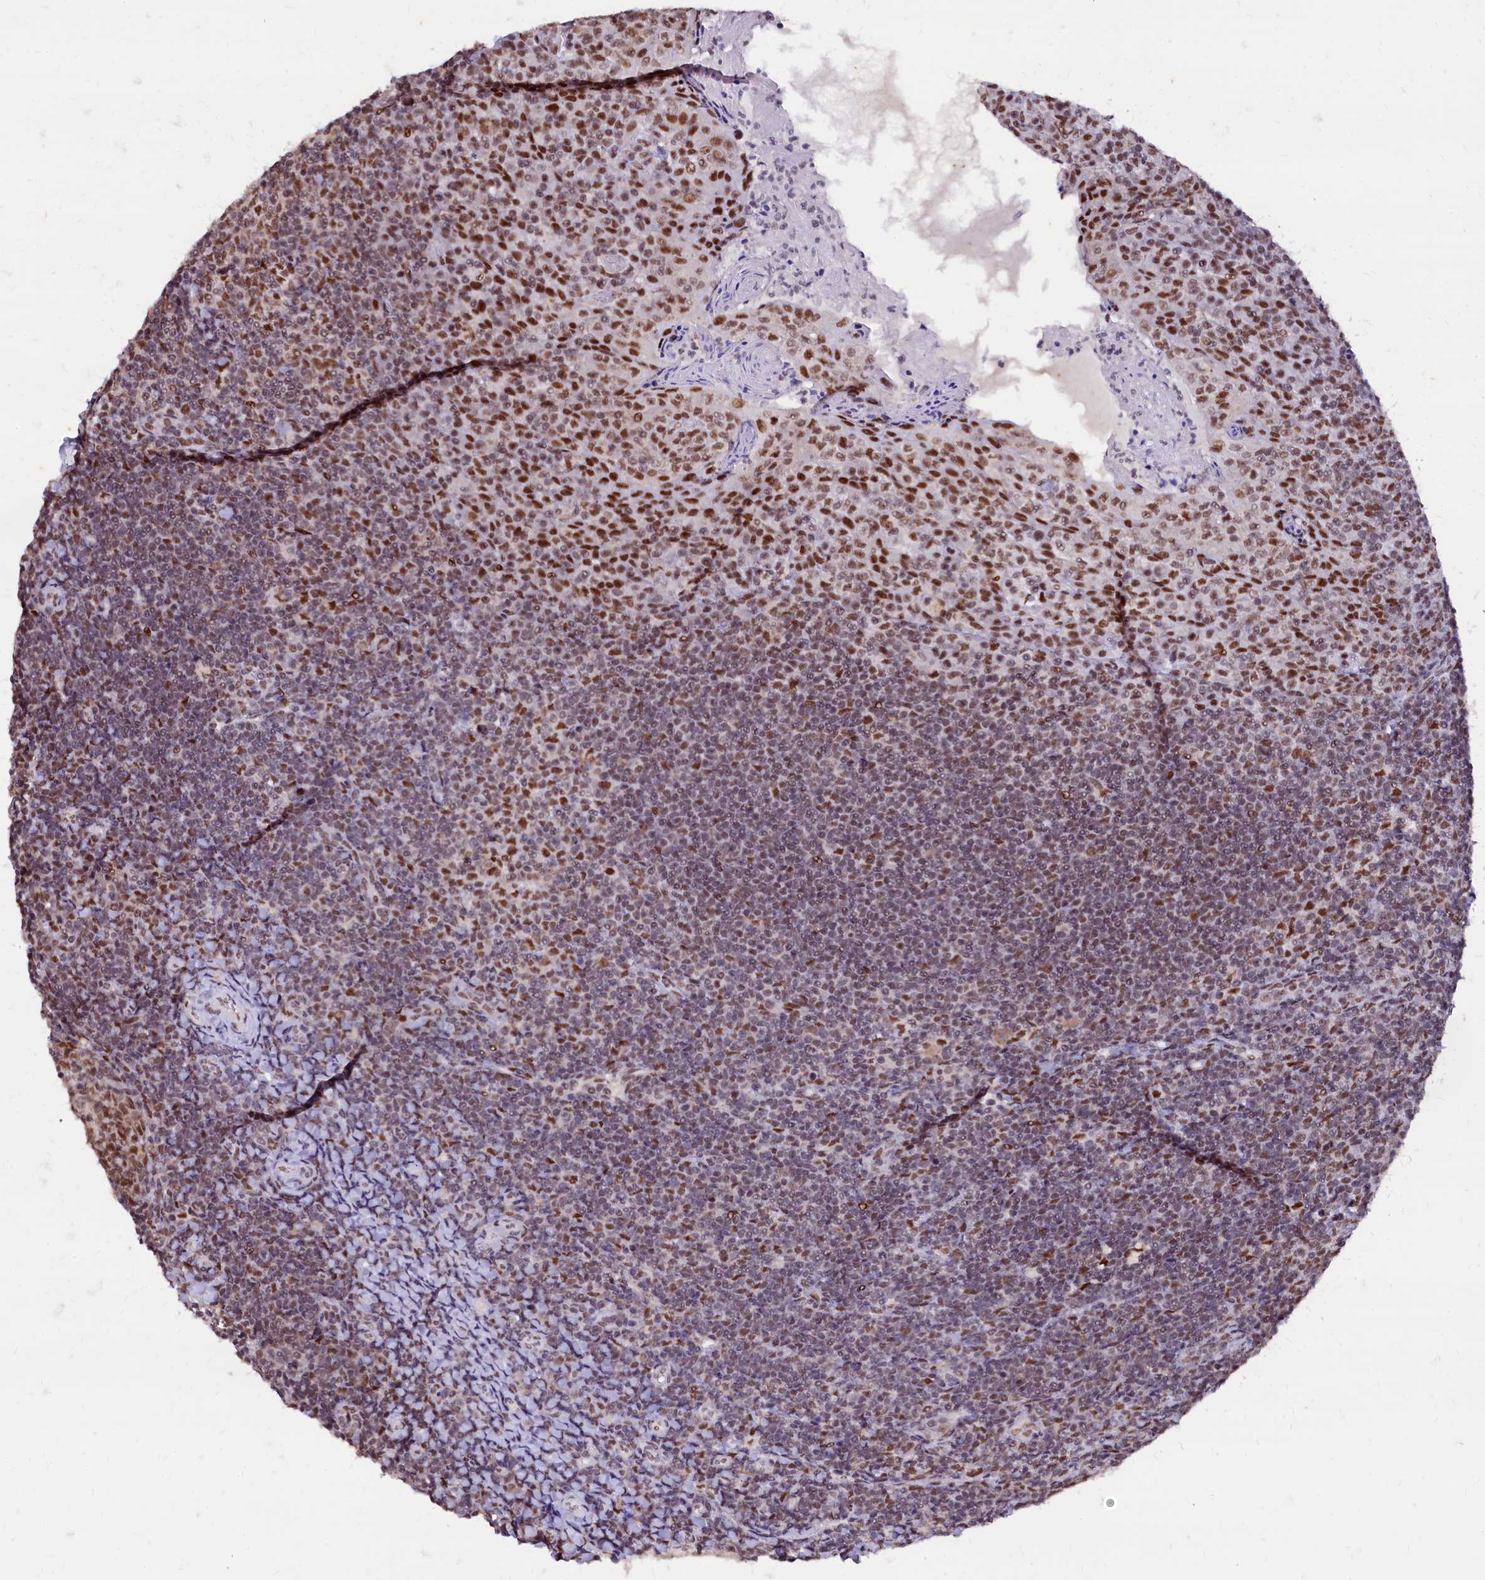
{"staining": {"intensity": "moderate", "quantity": ">75%", "location": "nuclear"}, "tissue": "tonsil", "cell_type": "Germinal center cells", "image_type": "normal", "snomed": [{"axis": "morphology", "description": "Normal tissue, NOS"}, {"axis": "topography", "description": "Tonsil"}], "caption": "Protein staining exhibits moderate nuclear staining in about >75% of germinal center cells in benign tonsil. Using DAB (3,3'-diaminobenzidine) (brown) and hematoxylin (blue) stains, captured at high magnification using brightfield microscopy.", "gene": "CPSF7", "patient": {"sex": "female", "age": 10}}